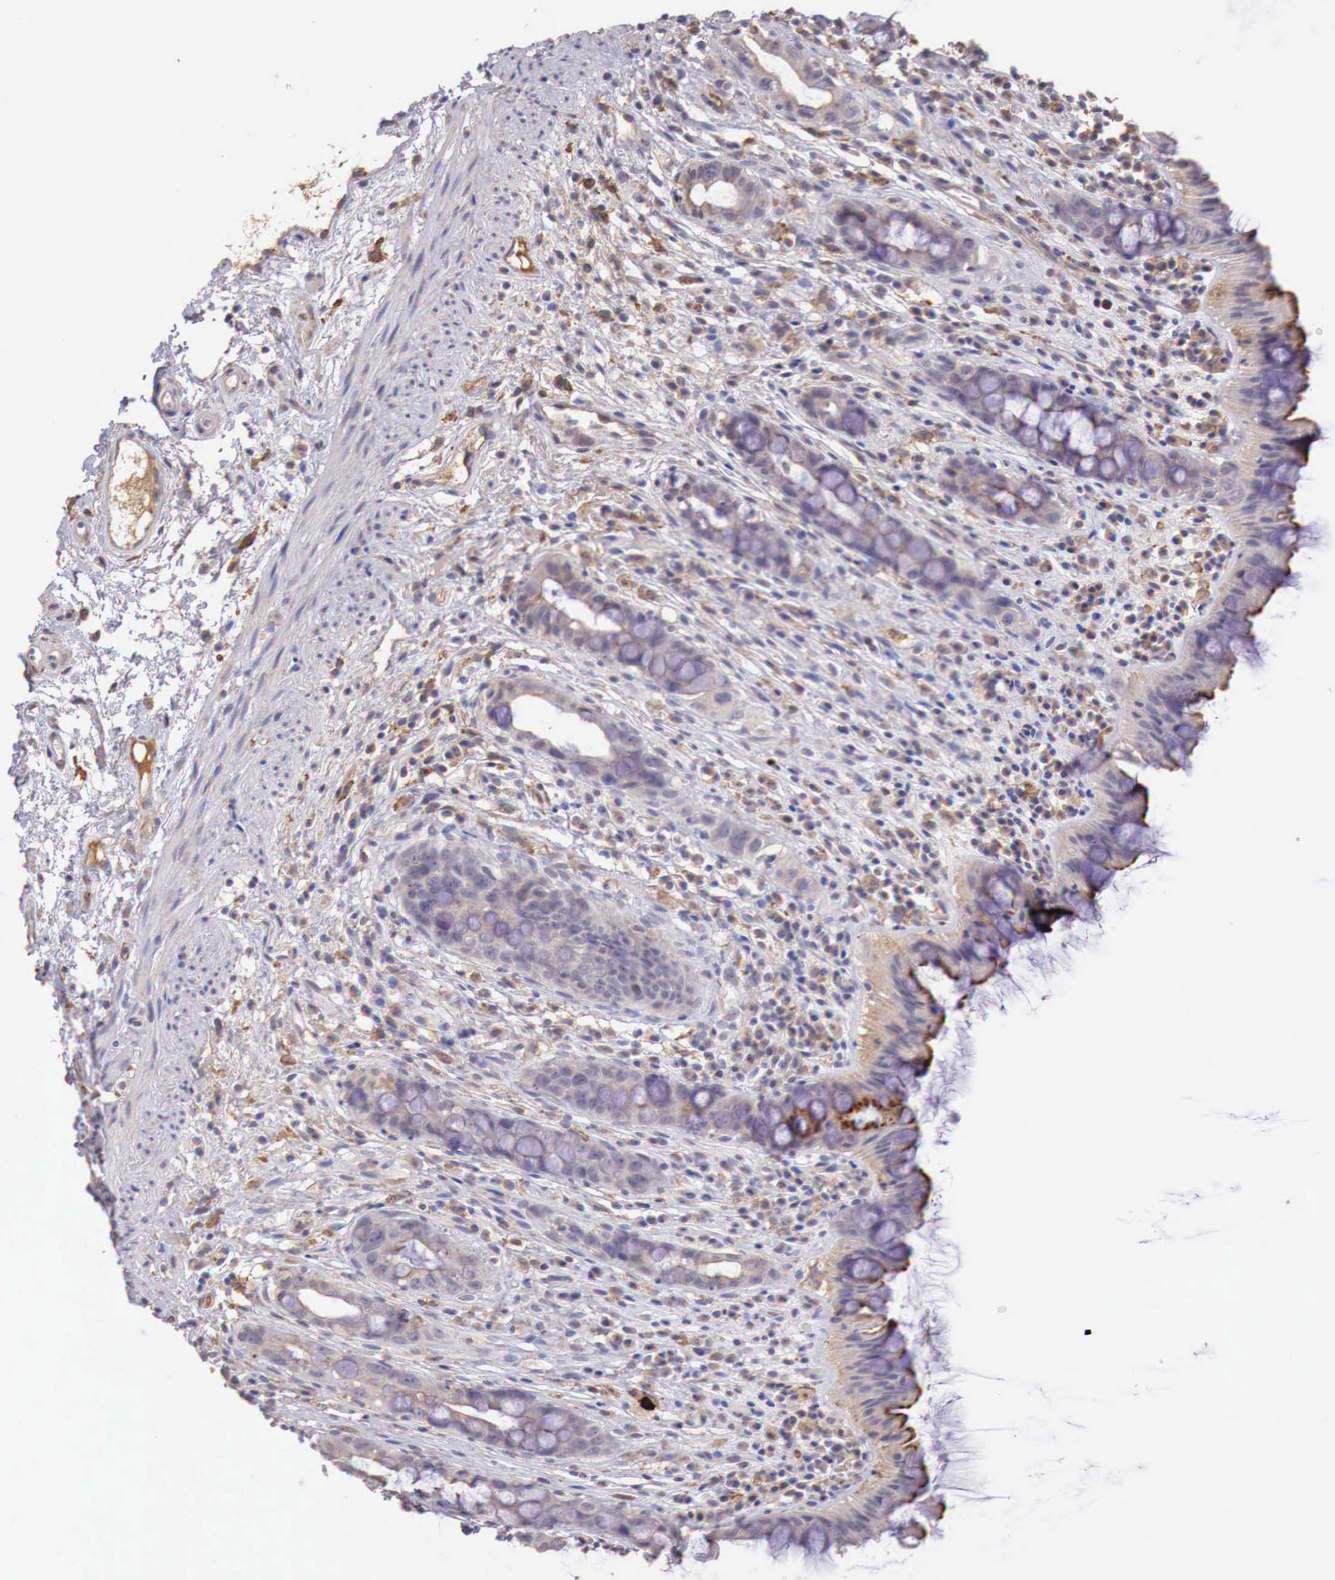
{"staining": {"intensity": "moderate", "quantity": "25%-75%", "location": "cytoplasmic/membranous"}, "tissue": "rectum", "cell_type": "Glandular cells", "image_type": "normal", "snomed": [{"axis": "morphology", "description": "Normal tissue, NOS"}, {"axis": "topography", "description": "Rectum"}], "caption": "Protein analysis of normal rectum shows moderate cytoplasmic/membranous expression in about 25%-75% of glandular cells.", "gene": "CHRDL1", "patient": {"sex": "male", "age": 65}}